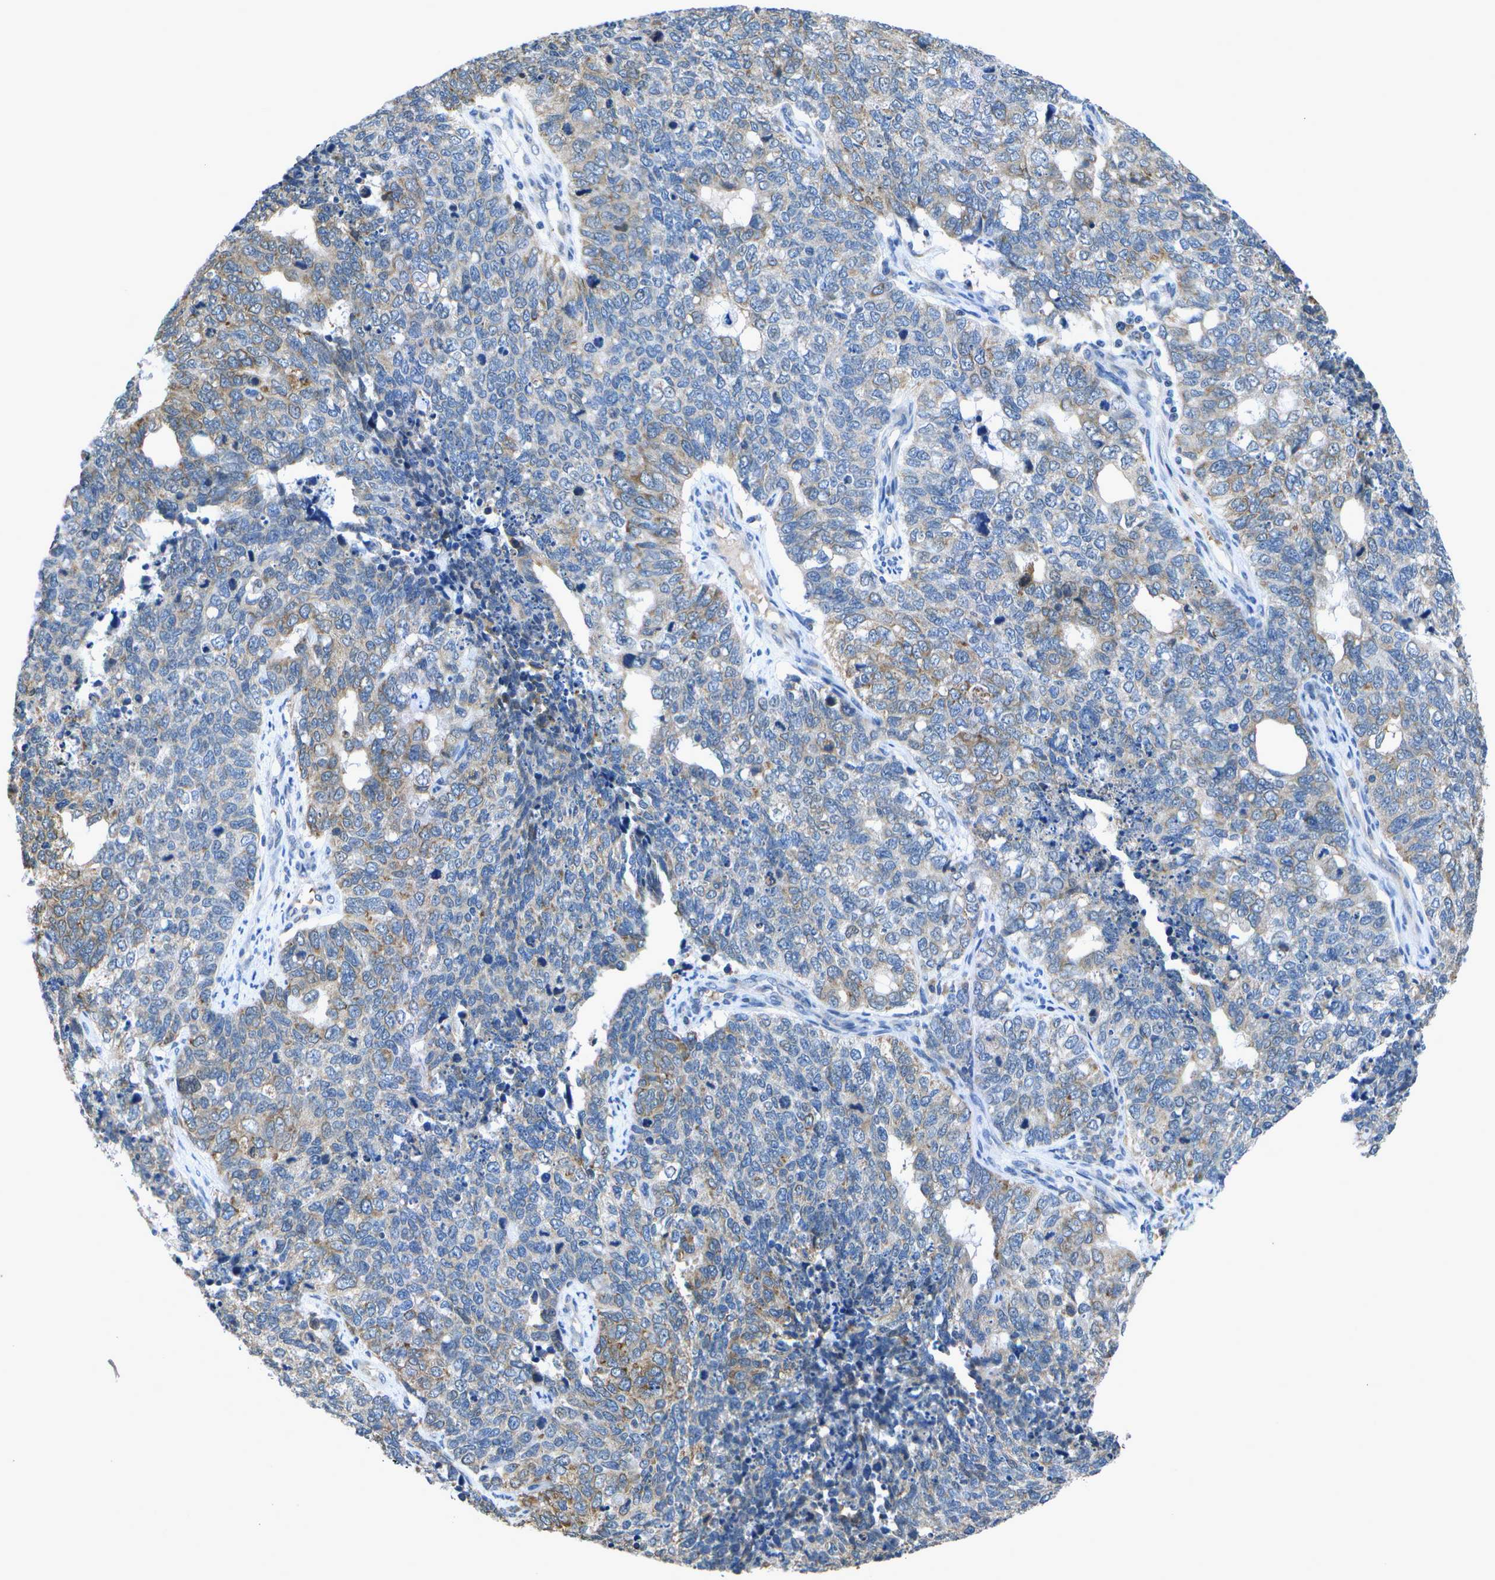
{"staining": {"intensity": "moderate", "quantity": "<25%", "location": "cytoplasmic/membranous"}, "tissue": "cervical cancer", "cell_type": "Tumor cells", "image_type": "cancer", "snomed": [{"axis": "morphology", "description": "Squamous cell carcinoma, NOS"}, {"axis": "topography", "description": "Cervix"}], "caption": "Squamous cell carcinoma (cervical) tissue displays moderate cytoplasmic/membranous positivity in about <25% of tumor cells", "gene": "DSE", "patient": {"sex": "female", "age": 63}}